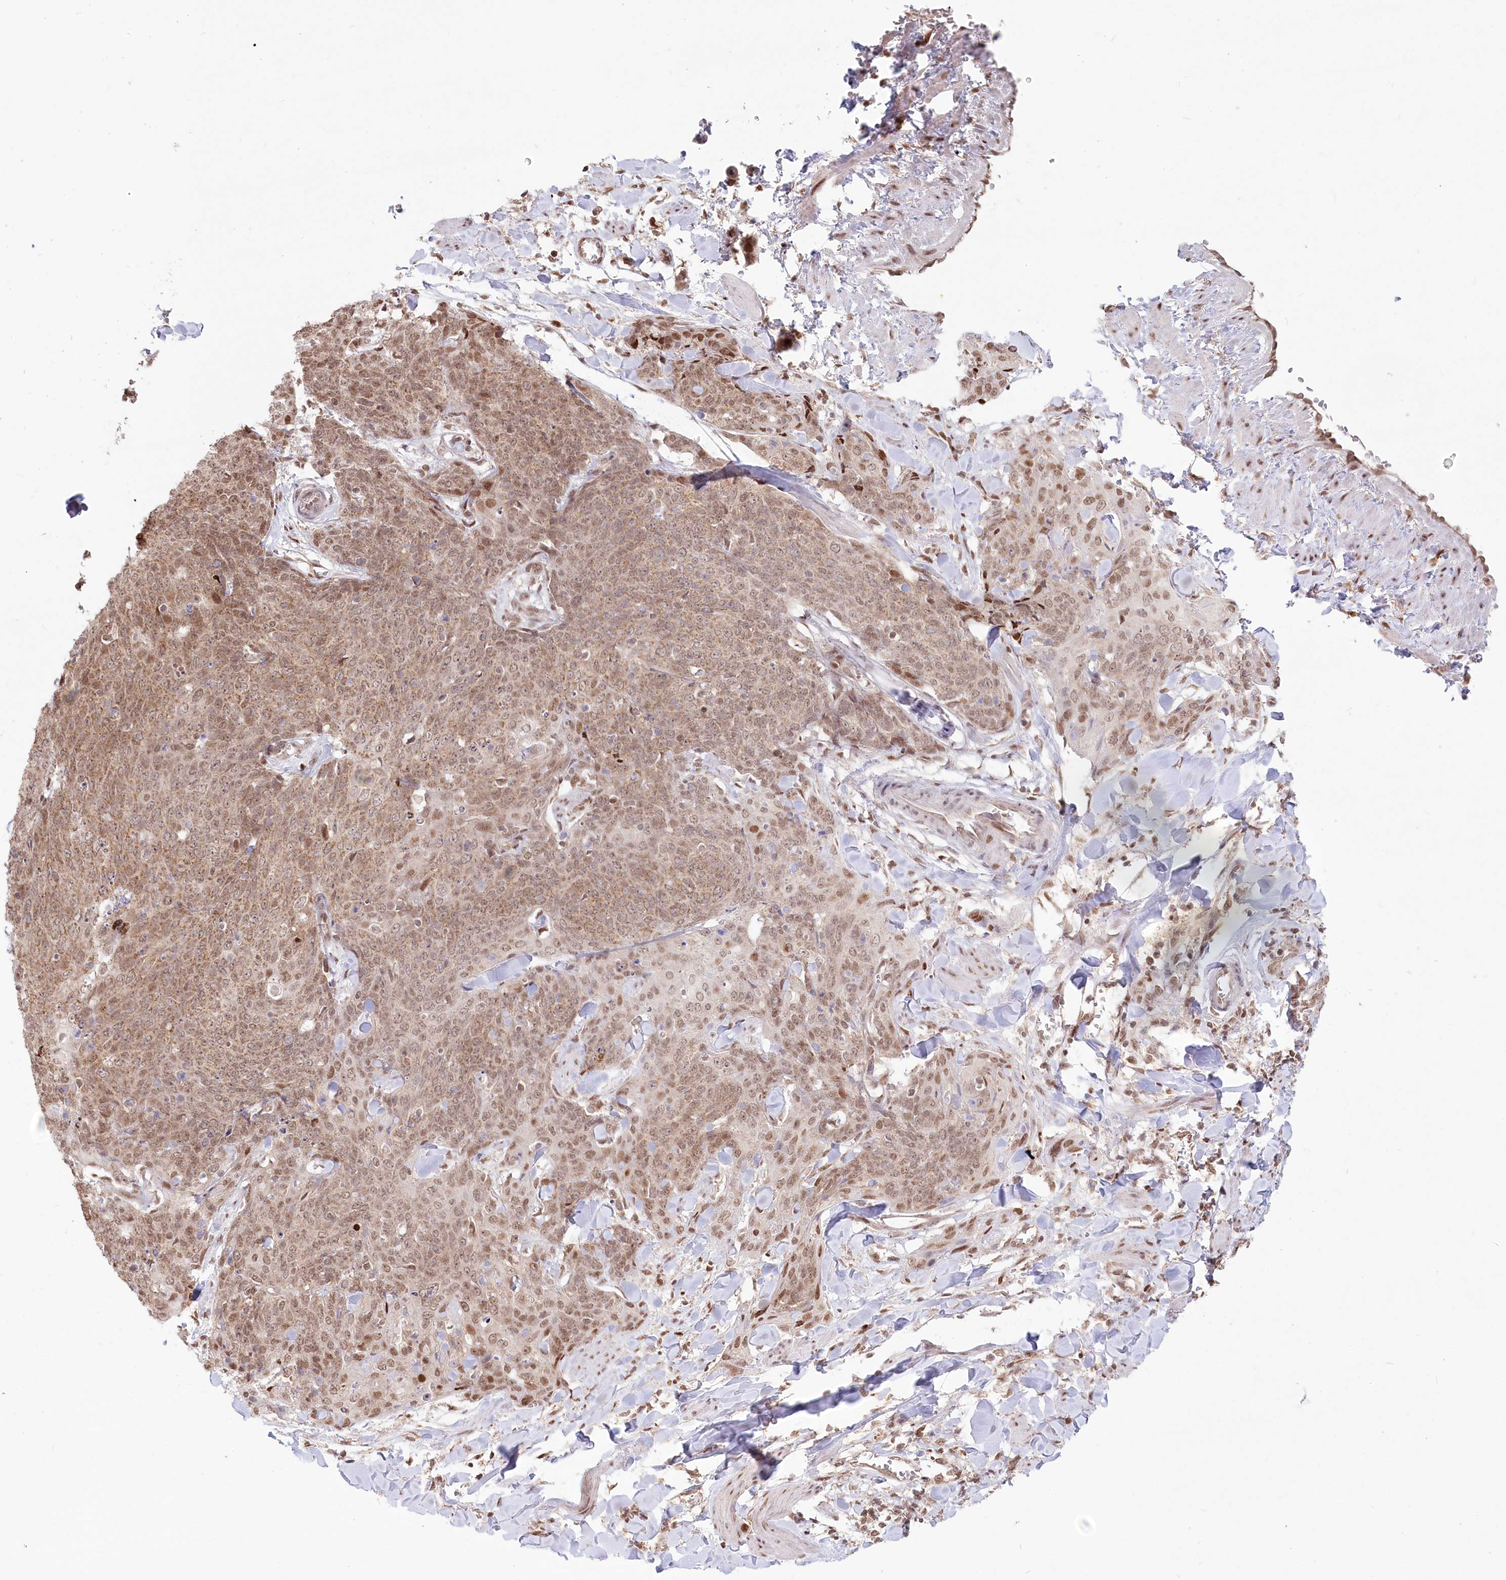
{"staining": {"intensity": "moderate", "quantity": ">75%", "location": "cytoplasmic/membranous,nuclear"}, "tissue": "skin cancer", "cell_type": "Tumor cells", "image_type": "cancer", "snomed": [{"axis": "morphology", "description": "Squamous cell carcinoma, NOS"}, {"axis": "topography", "description": "Skin"}, {"axis": "topography", "description": "Vulva"}], "caption": "Tumor cells exhibit moderate cytoplasmic/membranous and nuclear positivity in approximately >75% of cells in skin cancer (squamous cell carcinoma).", "gene": "PYURF", "patient": {"sex": "female", "age": 85}}